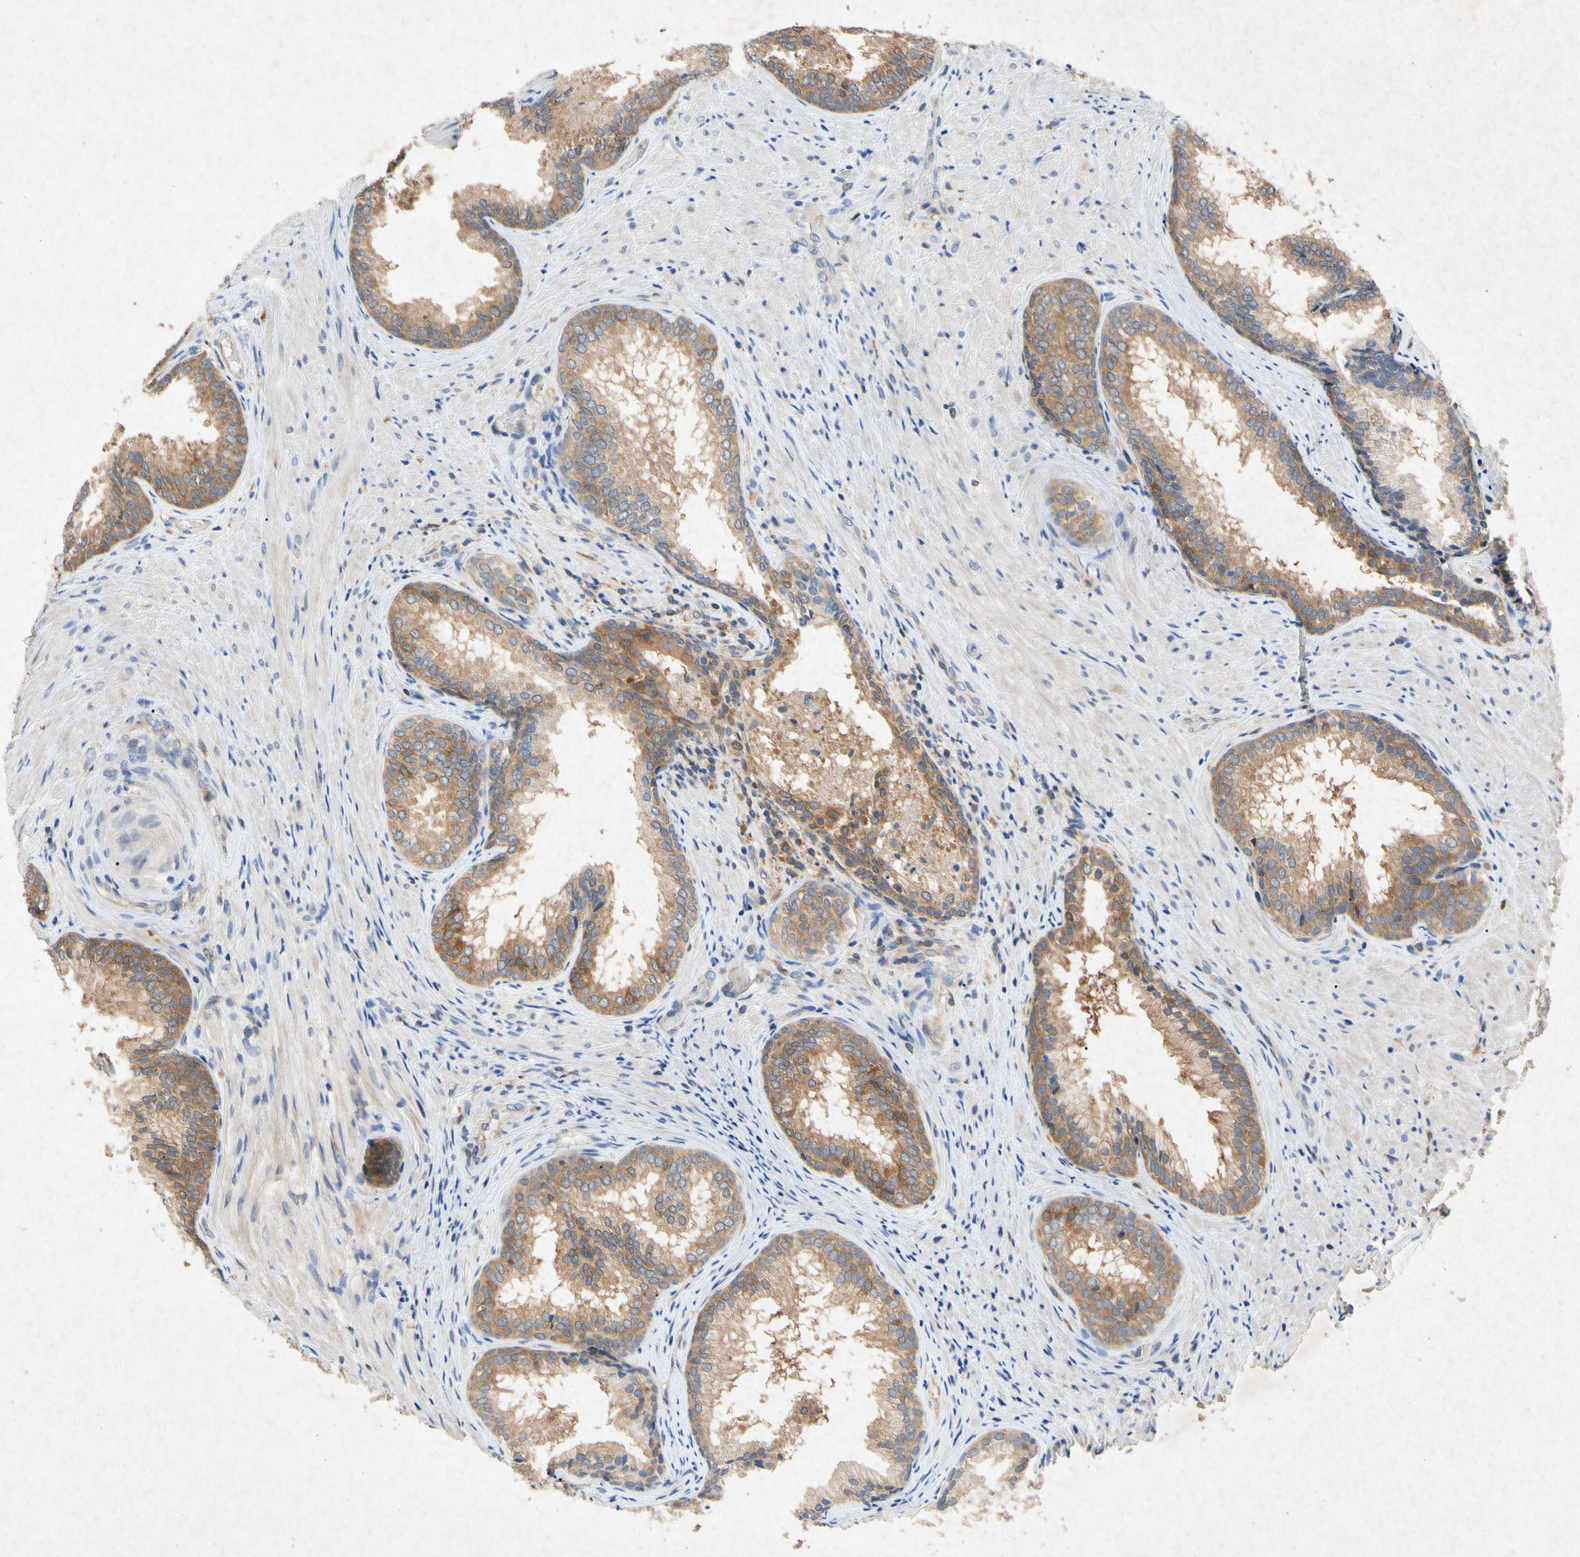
{"staining": {"intensity": "moderate", "quantity": "25%-75%", "location": "cytoplasmic/membranous"}, "tissue": "prostate", "cell_type": "Glandular cells", "image_type": "normal", "snomed": [{"axis": "morphology", "description": "Normal tissue, NOS"}, {"axis": "topography", "description": "Prostate"}], "caption": "Immunohistochemical staining of normal human prostate displays moderate cytoplasmic/membranous protein positivity in approximately 25%-75% of glandular cells. (Brightfield microscopy of DAB IHC at high magnification).", "gene": "RPS6KA1", "patient": {"sex": "male", "age": 76}}